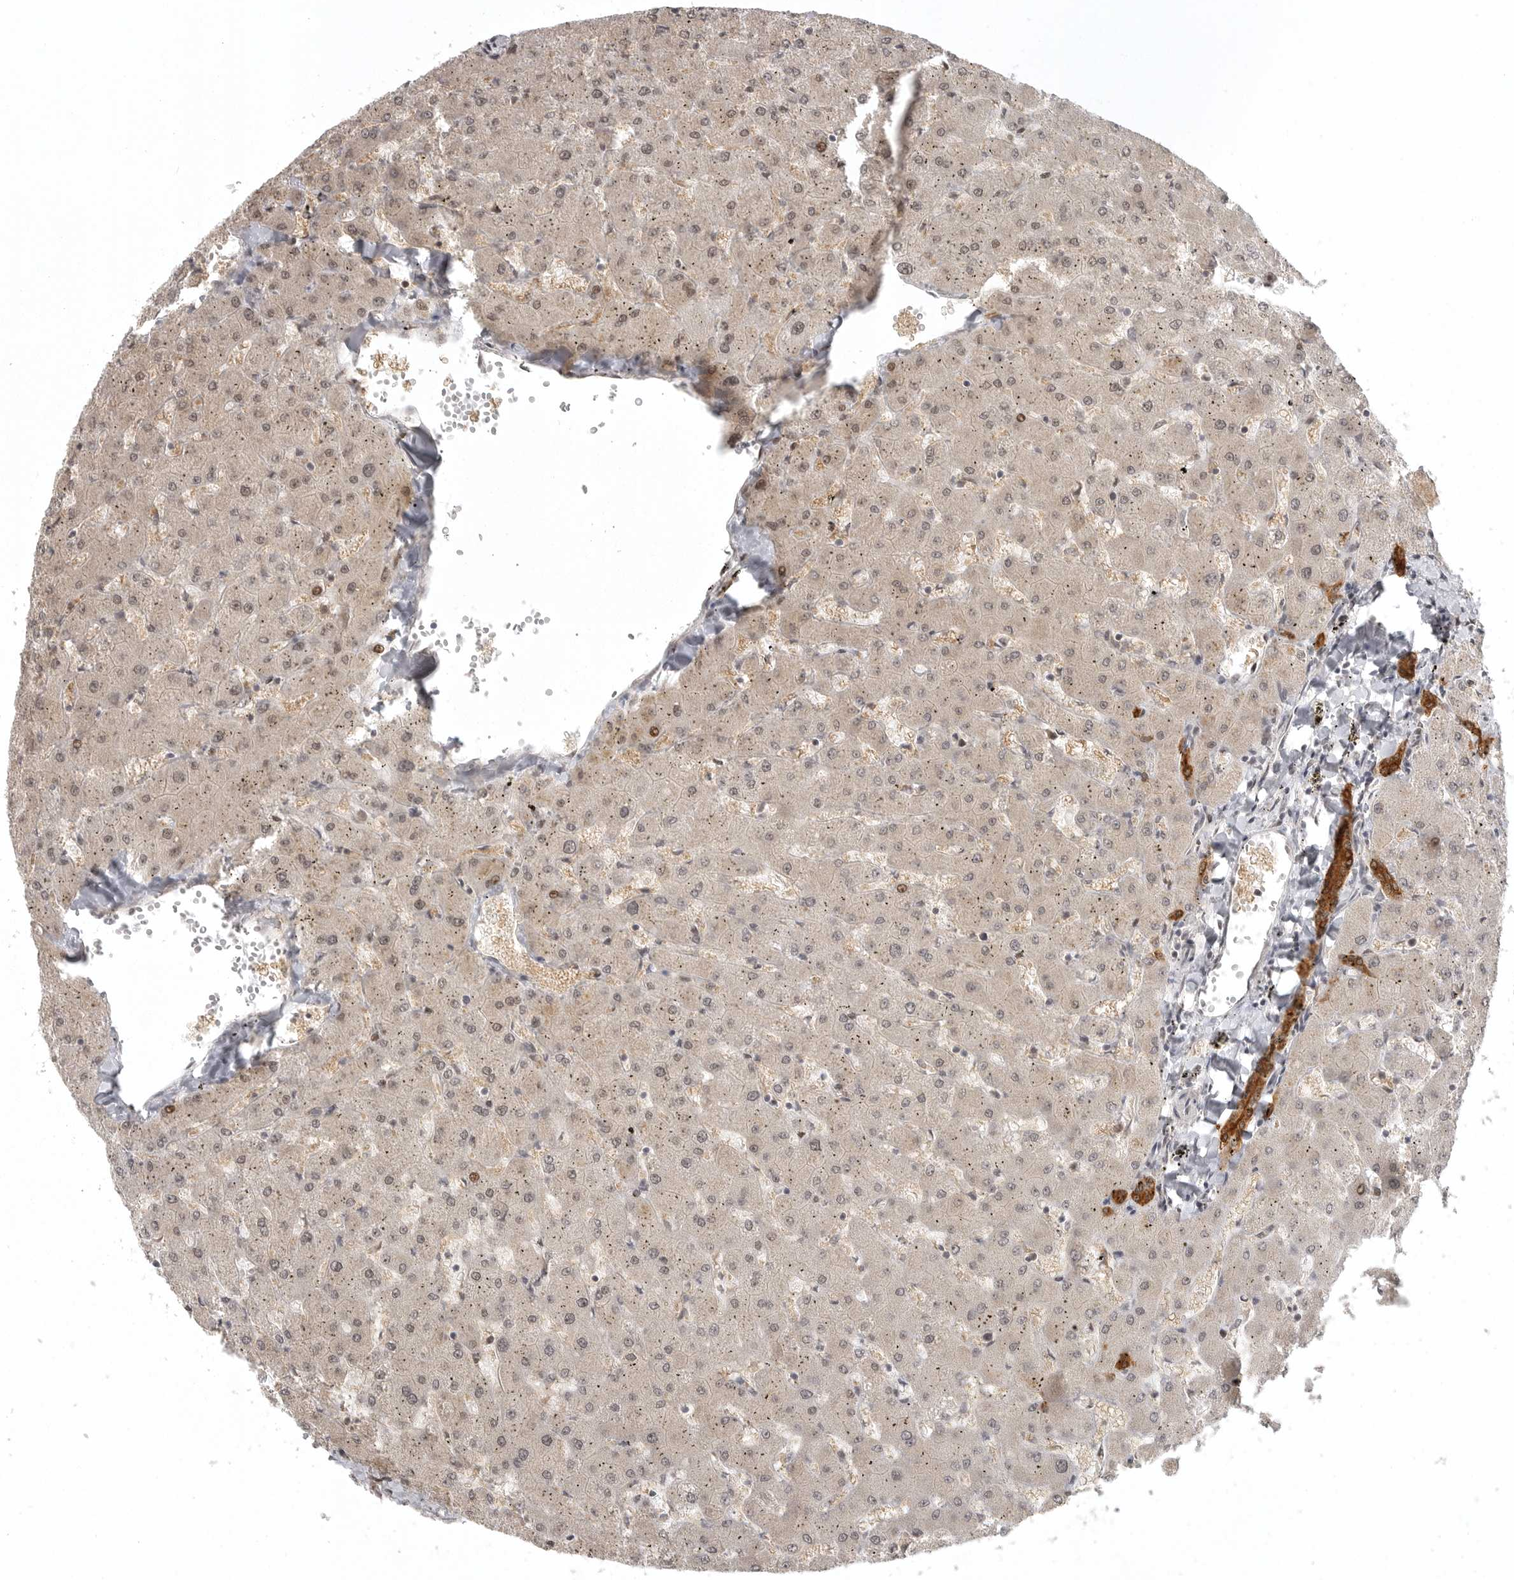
{"staining": {"intensity": "strong", "quantity": ">75%", "location": "cytoplasmic/membranous"}, "tissue": "liver", "cell_type": "Cholangiocytes", "image_type": "normal", "snomed": [{"axis": "morphology", "description": "Normal tissue, NOS"}, {"axis": "topography", "description": "Liver"}], "caption": "High-magnification brightfield microscopy of normal liver stained with DAB (brown) and counterstained with hematoxylin (blue). cholangiocytes exhibit strong cytoplasmic/membranous positivity is present in approximately>75% of cells.", "gene": "ISG20L2", "patient": {"sex": "female", "age": 63}}